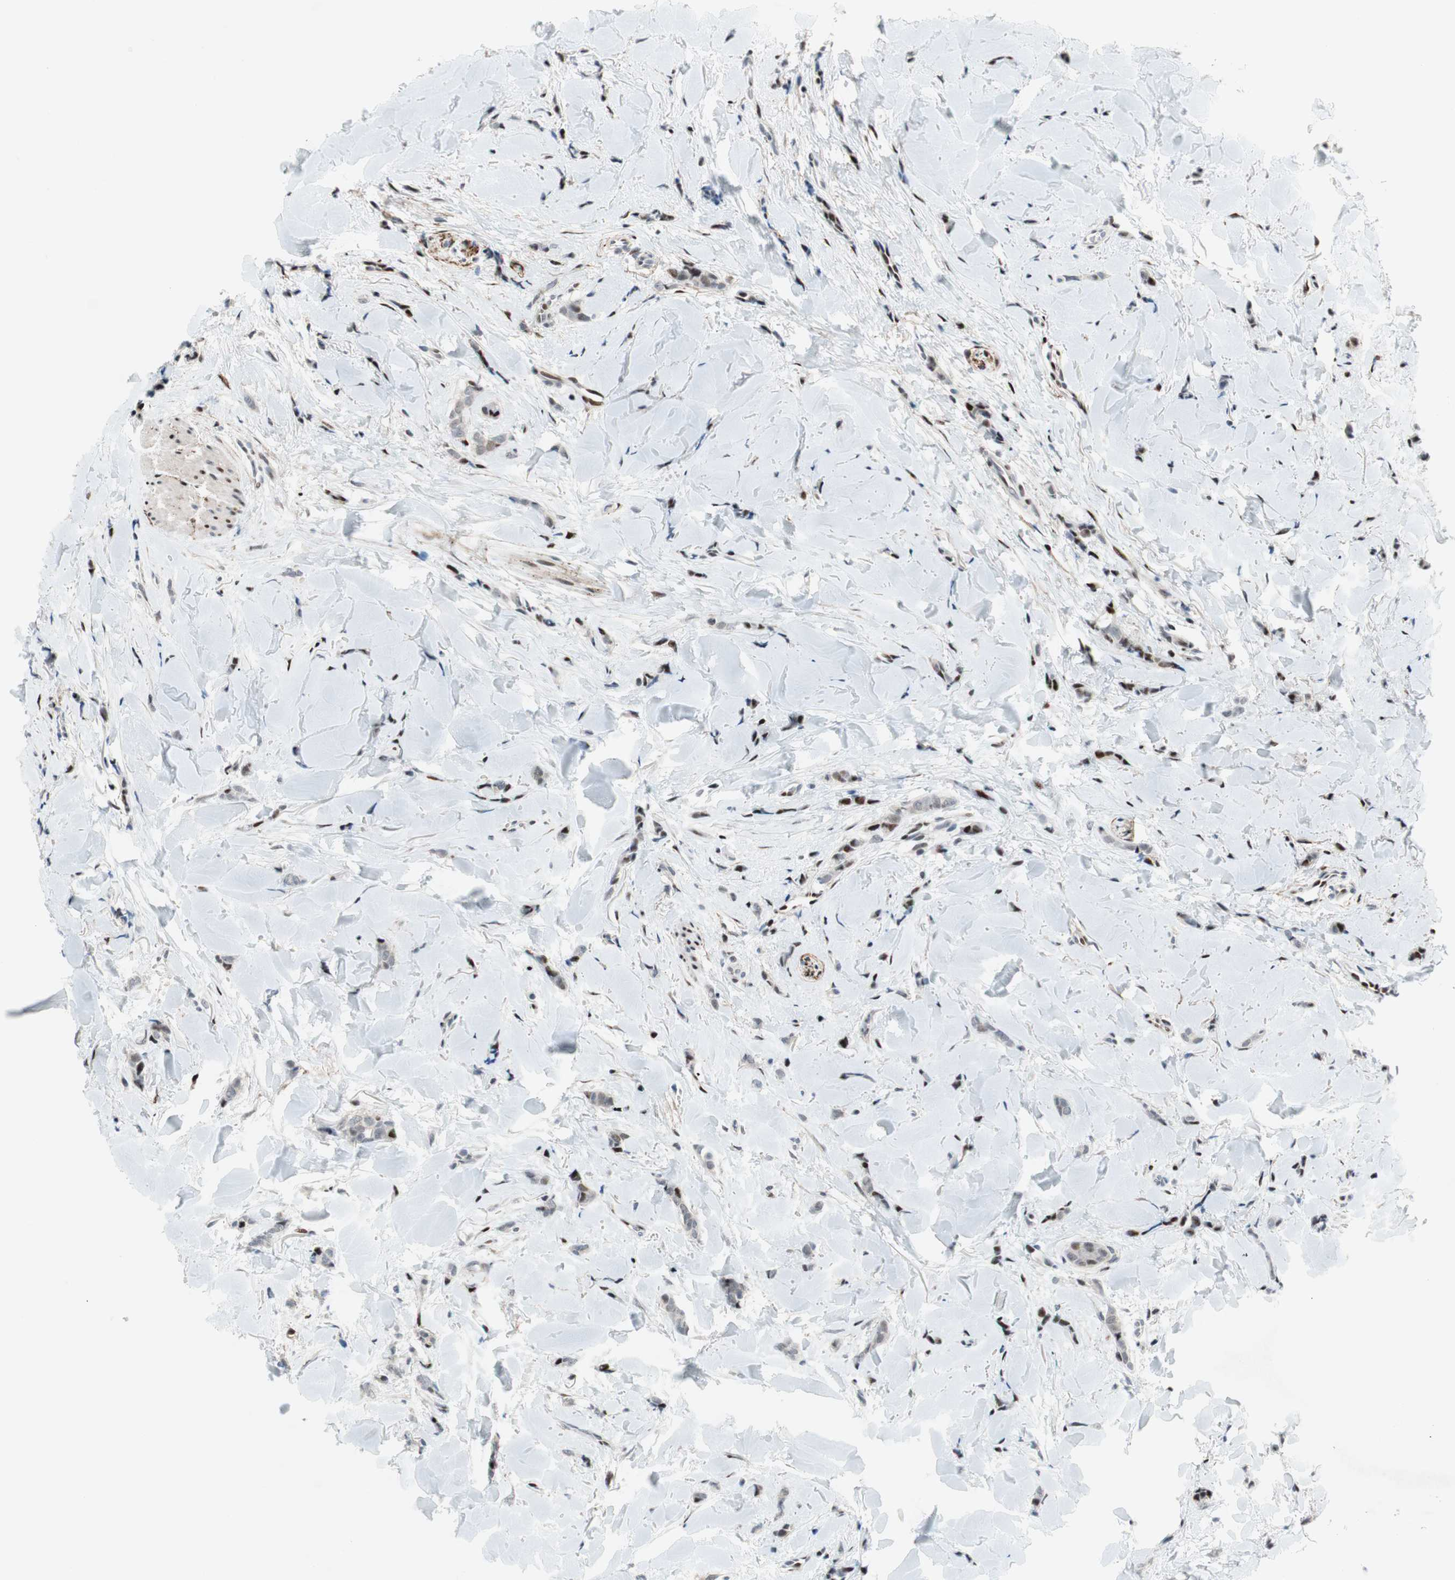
{"staining": {"intensity": "strong", "quantity": "<25%", "location": "nuclear"}, "tissue": "breast cancer", "cell_type": "Tumor cells", "image_type": "cancer", "snomed": [{"axis": "morphology", "description": "Lobular carcinoma"}, {"axis": "topography", "description": "Skin"}, {"axis": "topography", "description": "Breast"}], "caption": "IHC photomicrograph of human lobular carcinoma (breast) stained for a protein (brown), which demonstrates medium levels of strong nuclear staining in approximately <25% of tumor cells.", "gene": "FBXO44", "patient": {"sex": "female", "age": 46}}